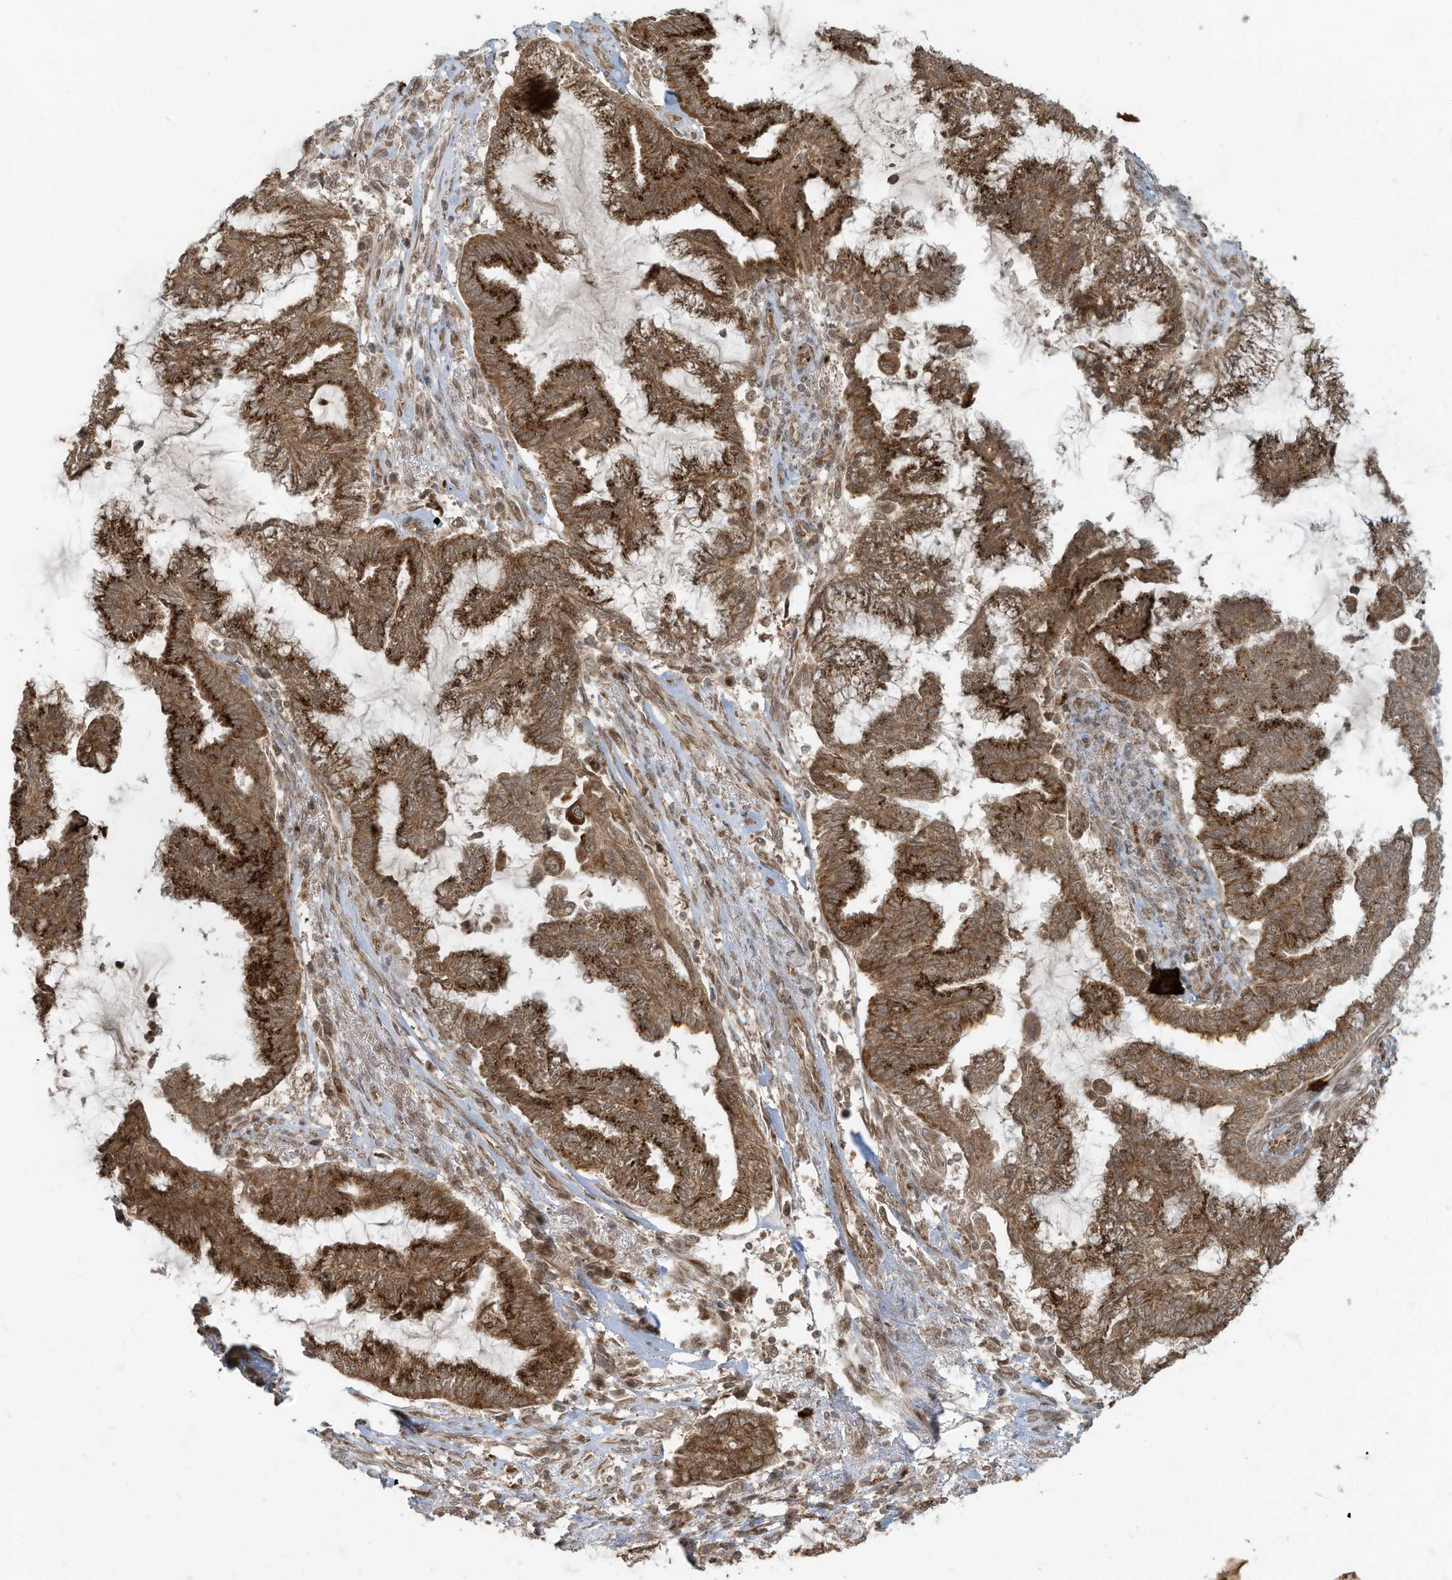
{"staining": {"intensity": "moderate", "quantity": ">75%", "location": "cytoplasmic/membranous"}, "tissue": "endometrial cancer", "cell_type": "Tumor cells", "image_type": "cancer", "snomed": [{"axis": "morphology", "description": "Adenocarcinoma, NOS"}, {"axis": "topography", "description": "Endometrium"}], "caption": "DAB immunohistochemical staining of human adenocarcinoma (endometrial) demonstrates moderate cytoplasmic/membranous protein staining in approximately >75% of tumor cells. (Brightfield microscopy of DAB IHC at high magnification).", "gene": "TRIM67", "patient": {"sex": "female", "age": 86}}